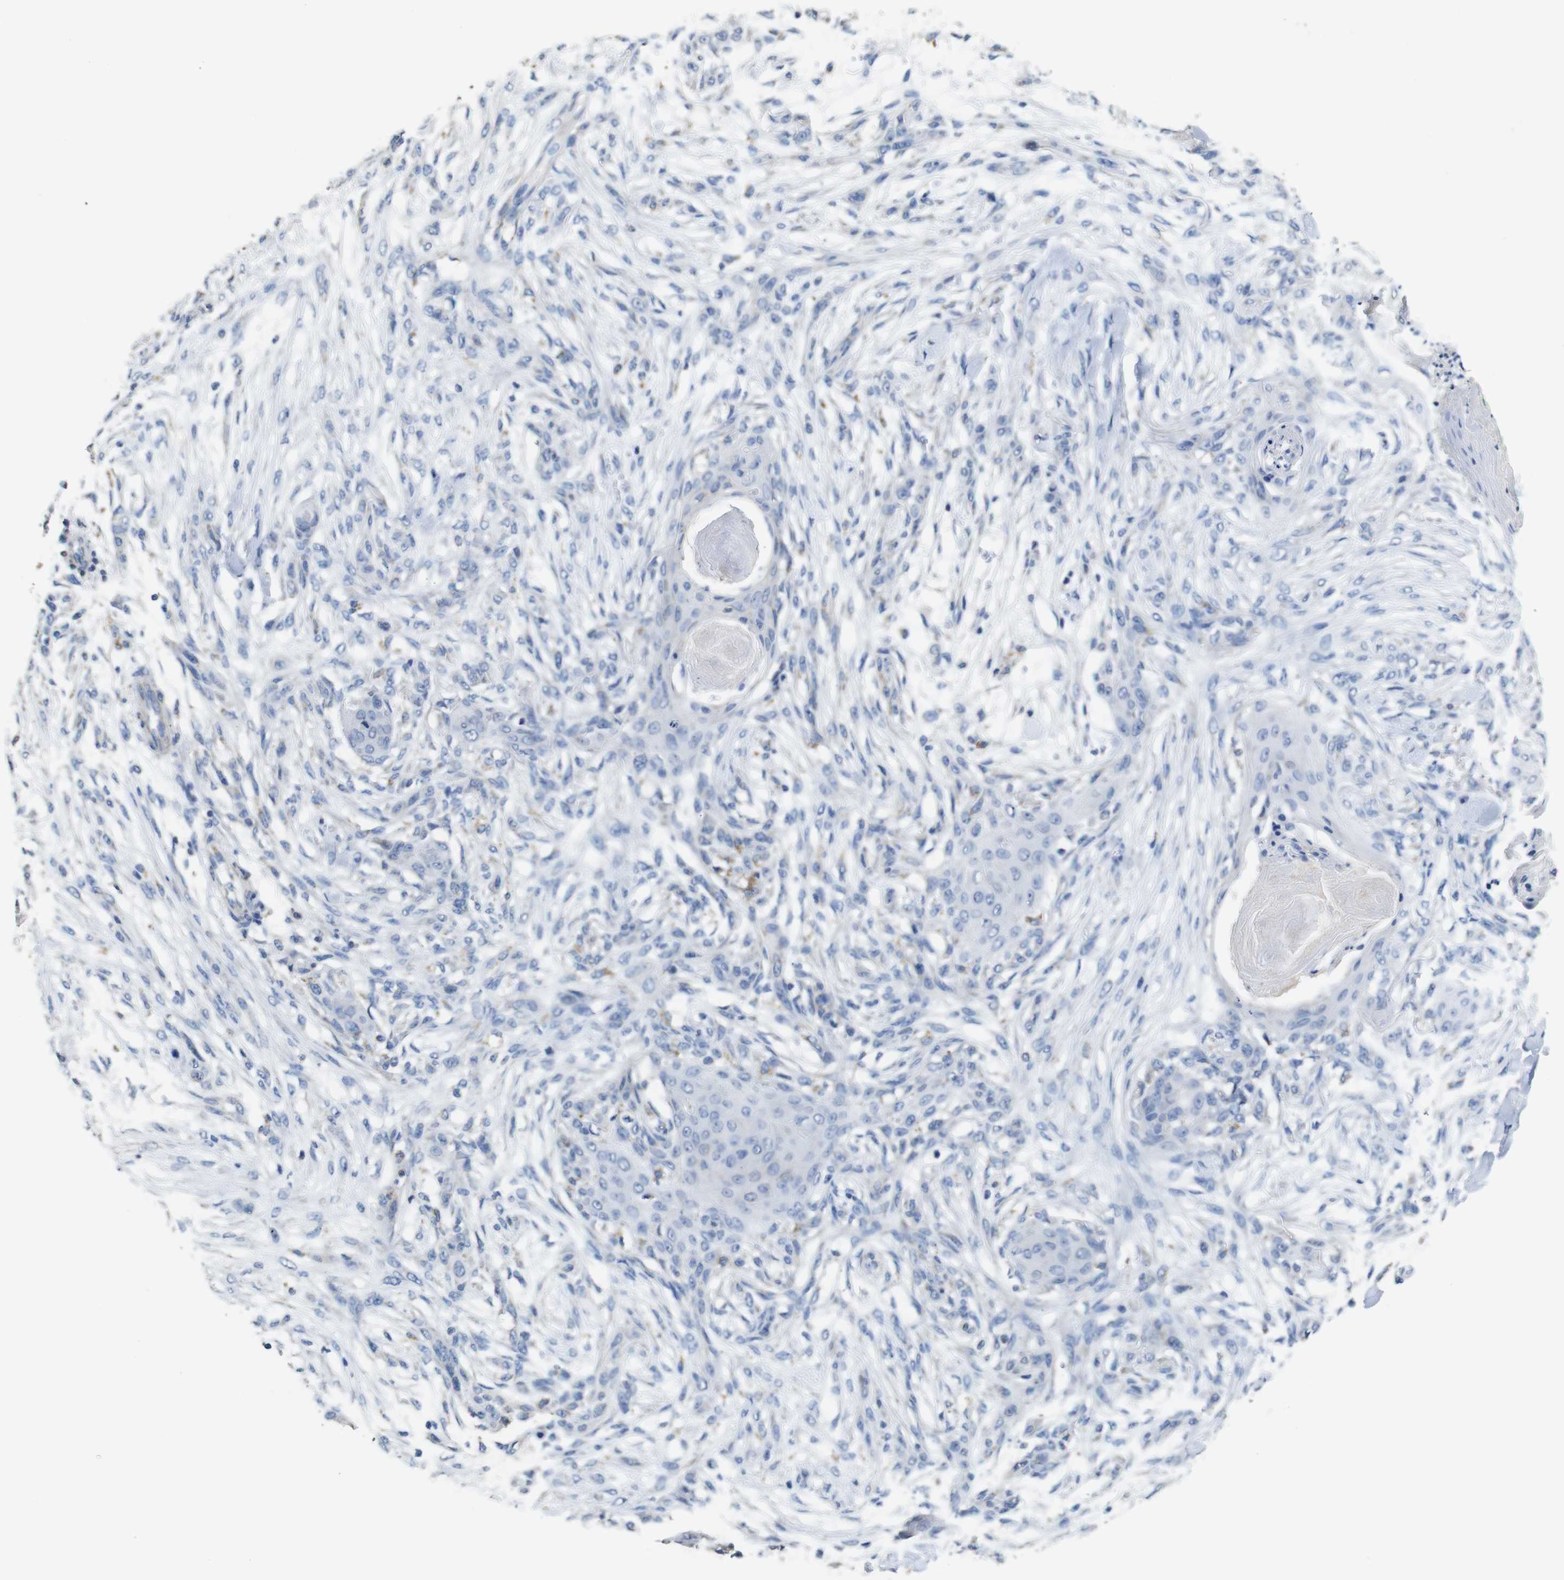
{"staining": {"intensity": "negative", "quantity": "none", "location": "none"}, "tissue": "skin cancer", "cell_type": "Tumor cells", "image_type": "cancer", "snomed": [{"axis": "morphology", "description": "Squamous cell carcinoma, NOS"}, {"axis": "topography", "description": "Skin"}], "caption": "DAB (3,3'-diaminobenzidine) immunohistochemical staining of skin cancer (squamous cell carcinoma) exhibits no significant staining in tumor cells.", "gene": "MAOA", "patient": {"sex": "female", "age": 59}}